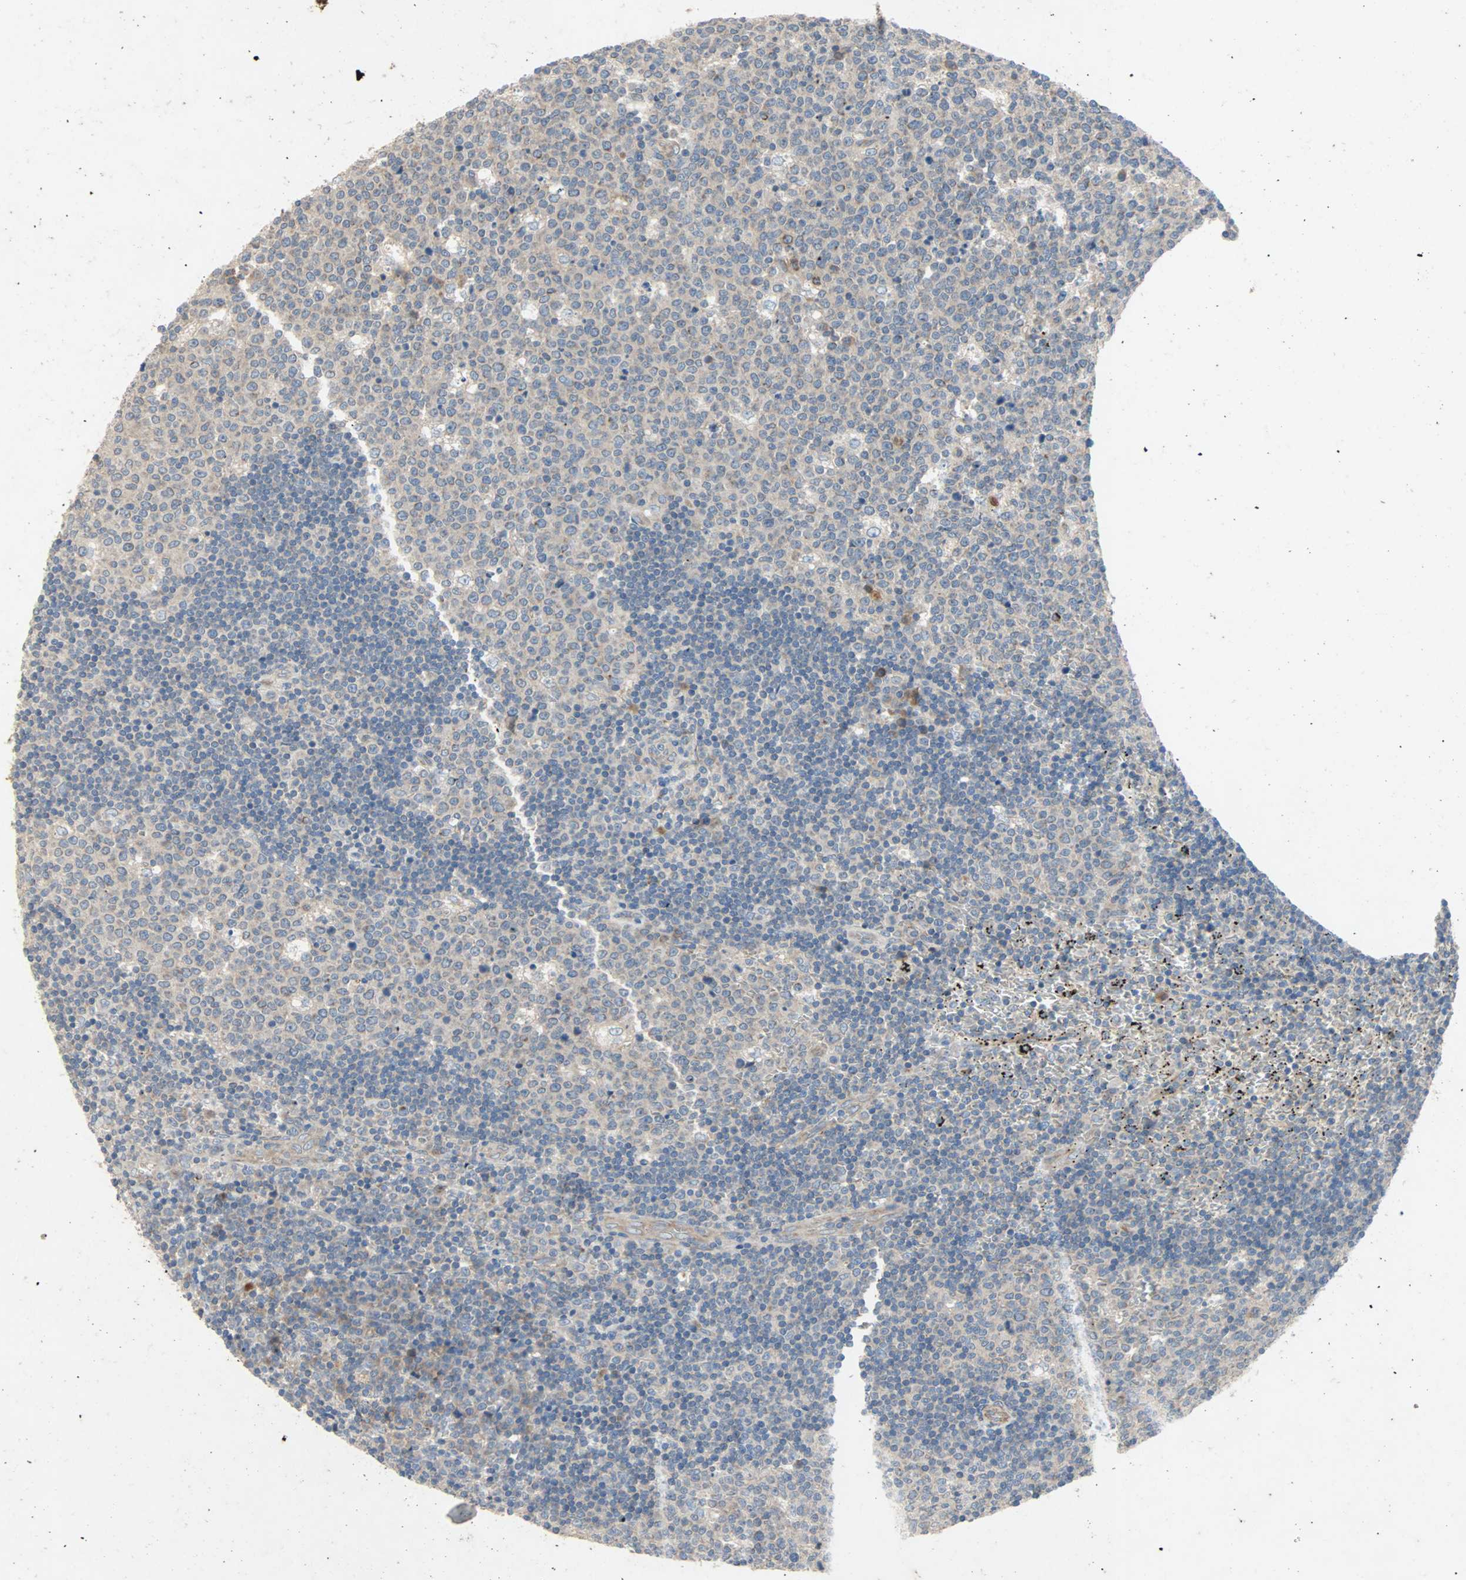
{"staining": {"intensity": "moderate", "quantity": ">75%", "location": "cytoplasmic/membranous"}, "tissue": "lymph node", "cell_type": "Germinal center cells", "image_type": "normal", "snomed": [{"axis": "morphology", "description": "Normal tissue, NOS"}, {"axis": "topography", "description": "Lymph node"}, {"axis": "topography", "description": "Salivary gland"}], "caption": "Approximately >75% of germinal center cells in unremarkable lymph node reveal moderate cytoplasmic/membranous protein positivity as visualized by brown immunohistochemical staining.", "gene": "XYLT1", "patient": {"sex": "male", "age": 8}}